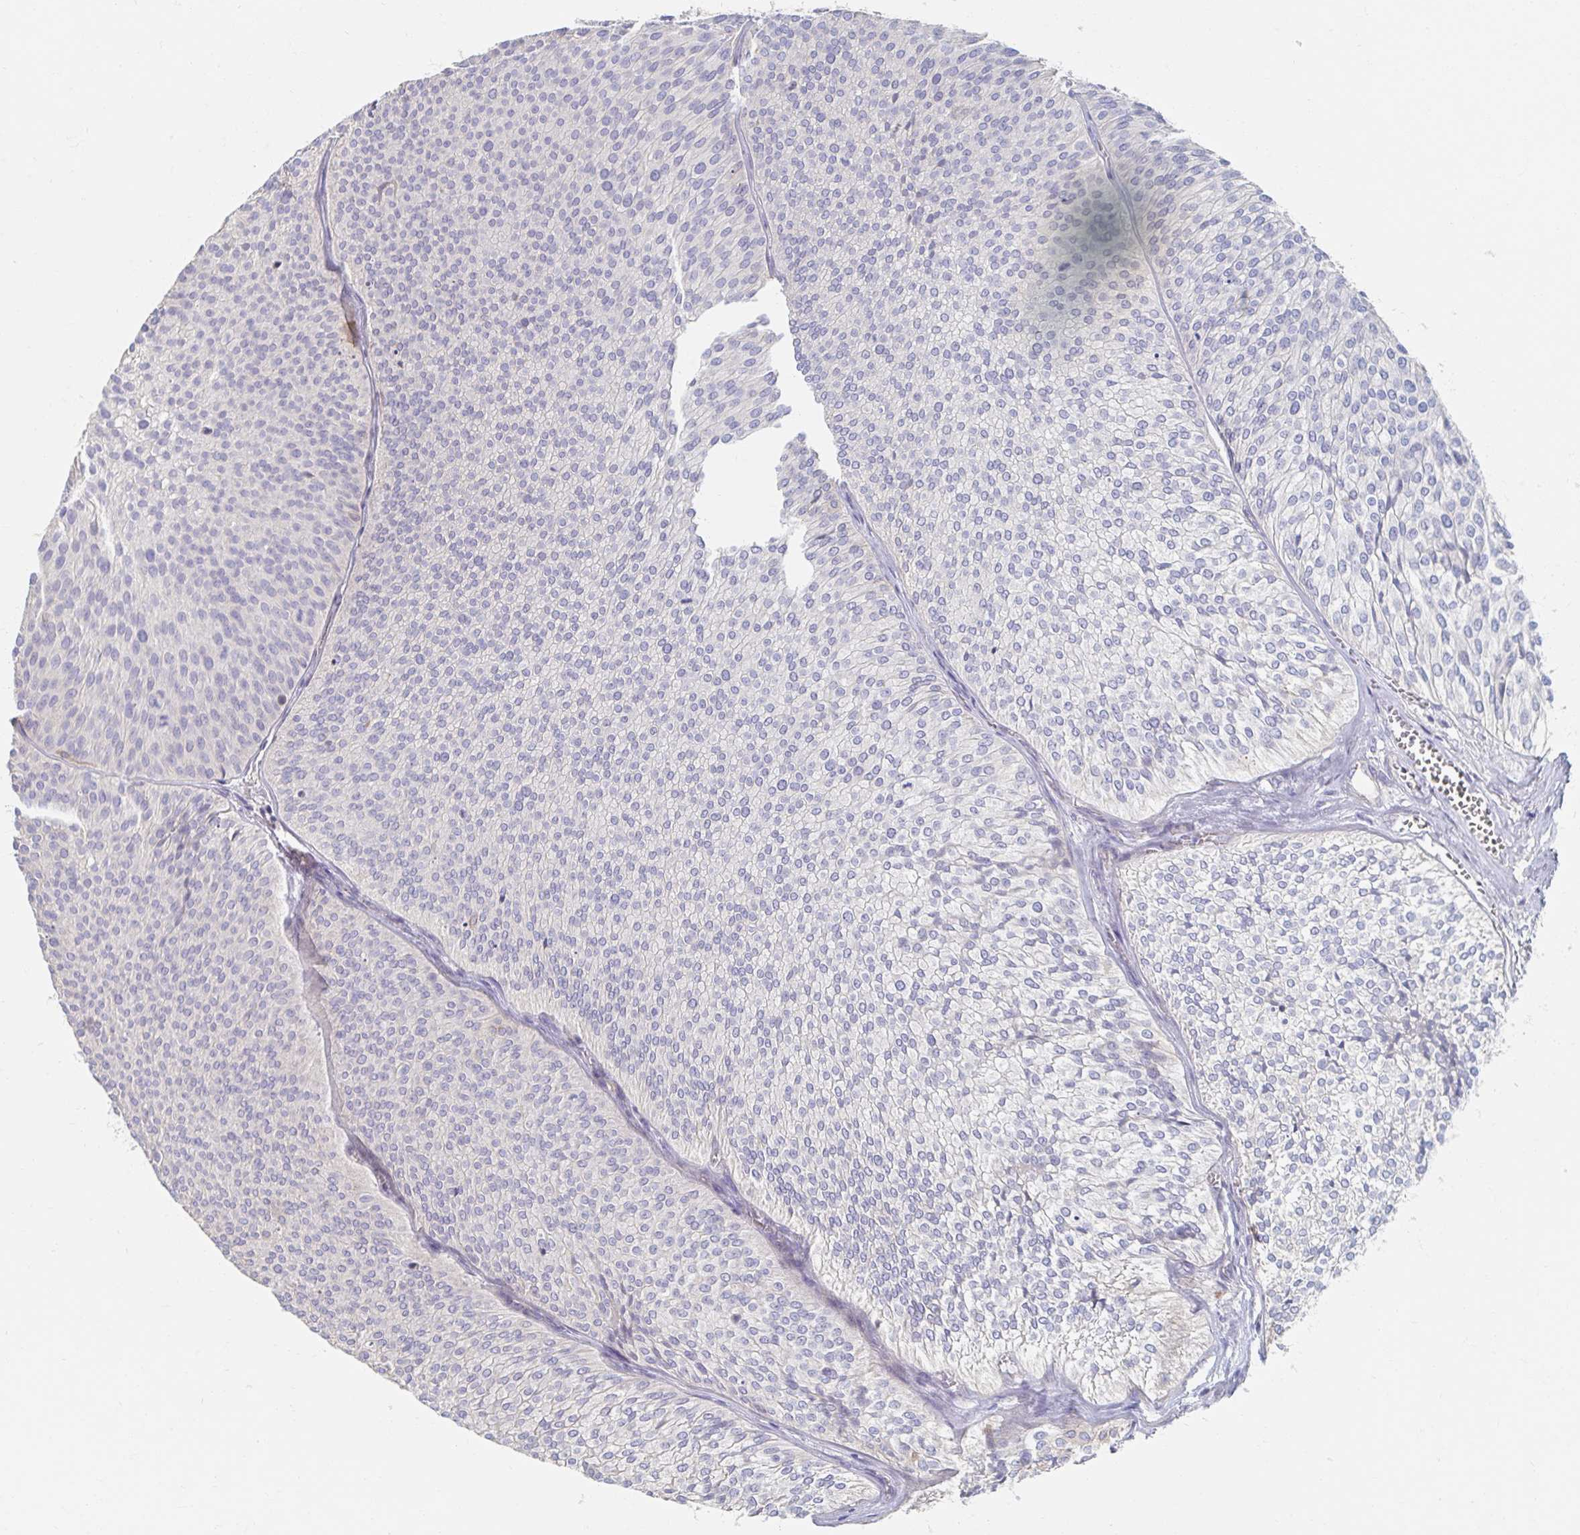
{"staining": {"intensity": "moderate", "quantity": "<25%", "location": "cytoplasmic/membranous"}, "tissue": "urothelial cancer", "cell_type": "Tumor cells", "image_type": "cancer", "snomed": [{"axis": "morphology", "description": "Urothelial carcinoma, Low grade"}, {"axis": "topography", "description": "Urinary bladder"}], "caption": "Immunohistochemistry (IHC) (DAB) staining of urothelial cancer demonstrates moderate cytoplasmic/membranous protein positivity in about <25% of tumor cells.", "gene": "MYLK2", "patient": {"sex": "male", "age": 91}}